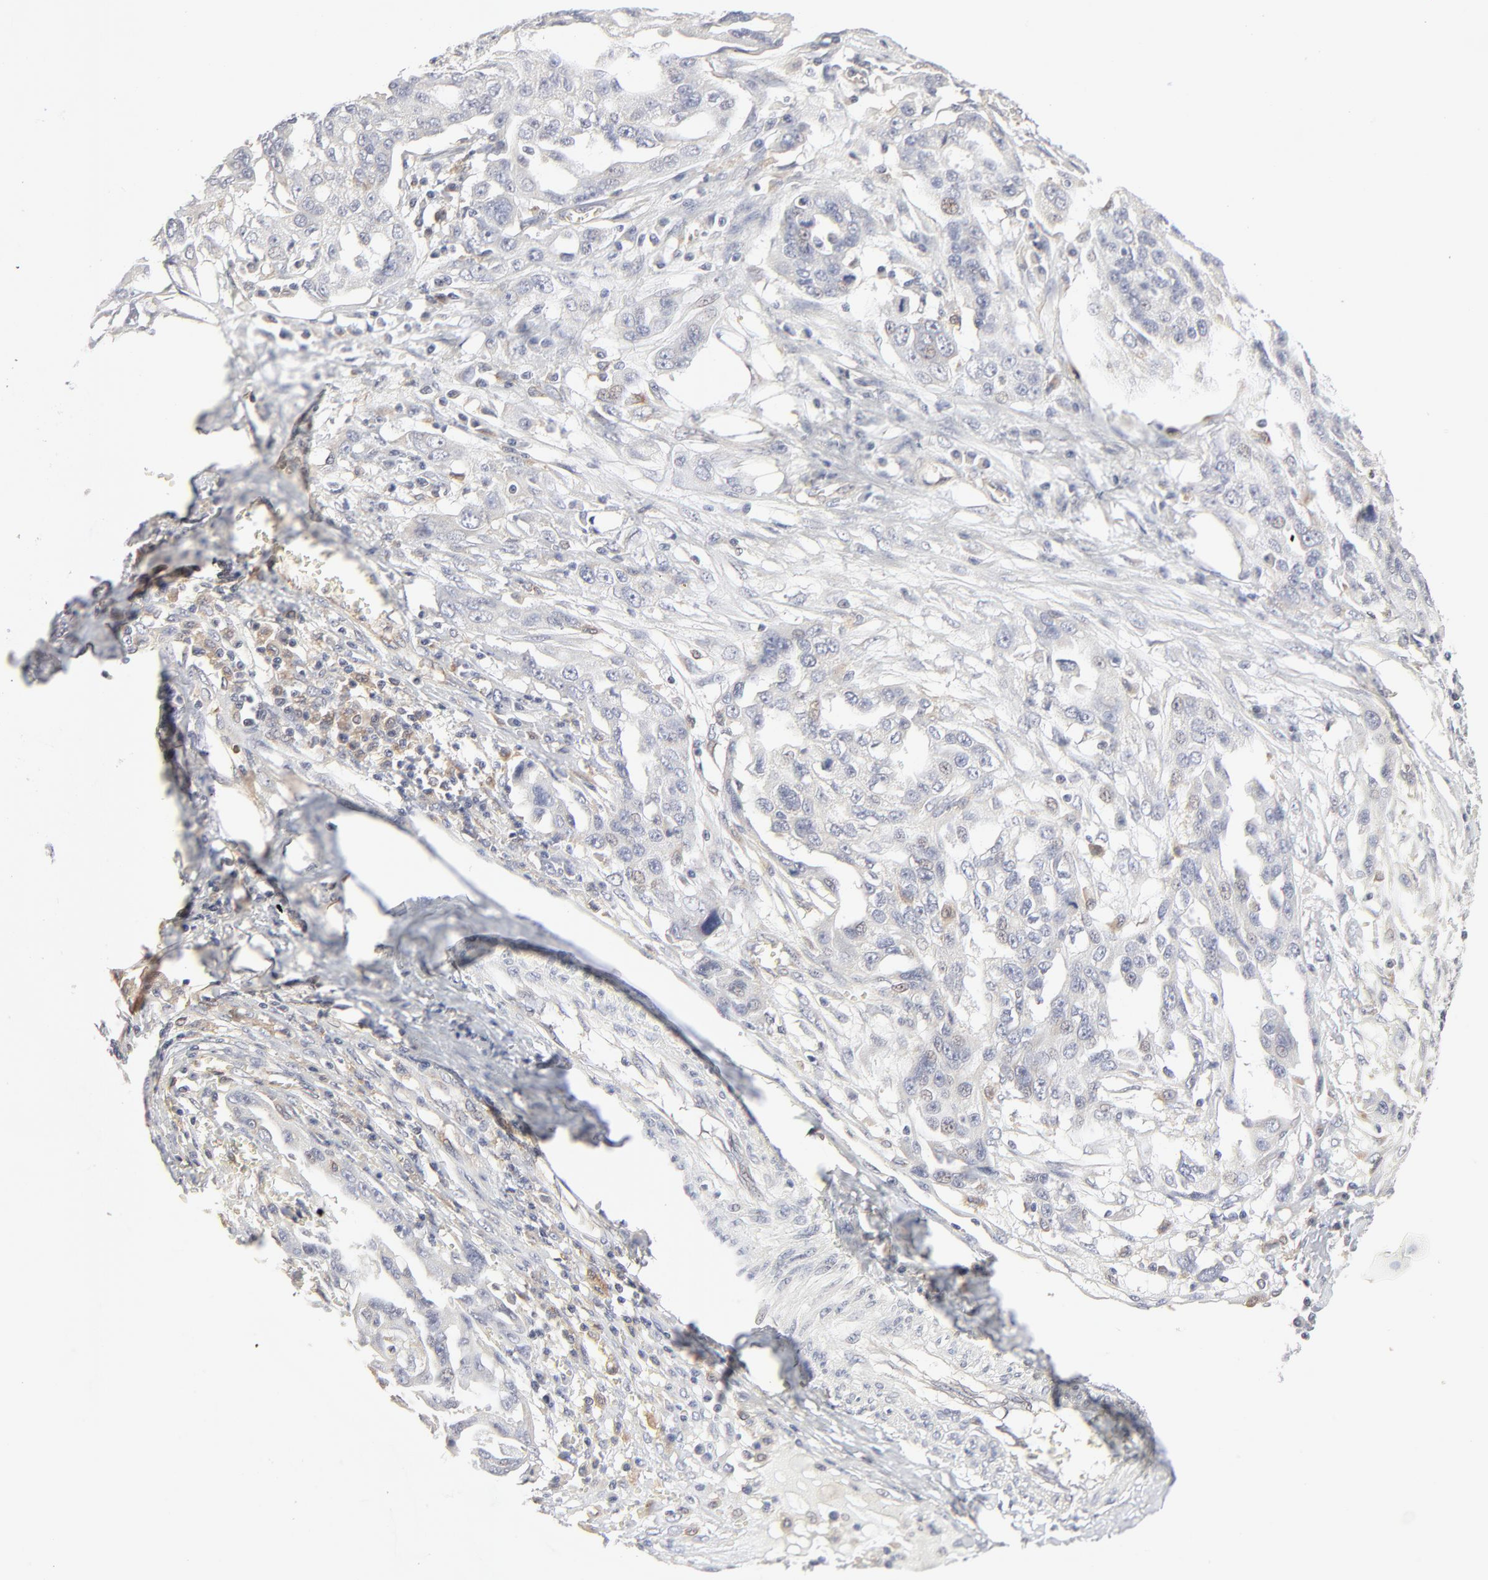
{"staining": {"intensity": "negative", "quantity": "none", "location": "none"}, "tissue": "ovarian cancer", "cell_type": "Tumor cells", "image_type": "cancer", "snomed": [{"axis": "morphology", "description": "Carcinoma, endometroid"}, {"axis": "topography", "description": "Ovary"}], "caption": "Histopathology image shows no protein expression in tumor cells of ovarian cancer tissue. The staining is performed using DAB (3,3'-diaminobenzidine) brown chromogen with nuclei counter-stained in using hematoxylin.", "gene": "RAB5C", "patient": {"sex": "female", "age": 75}}